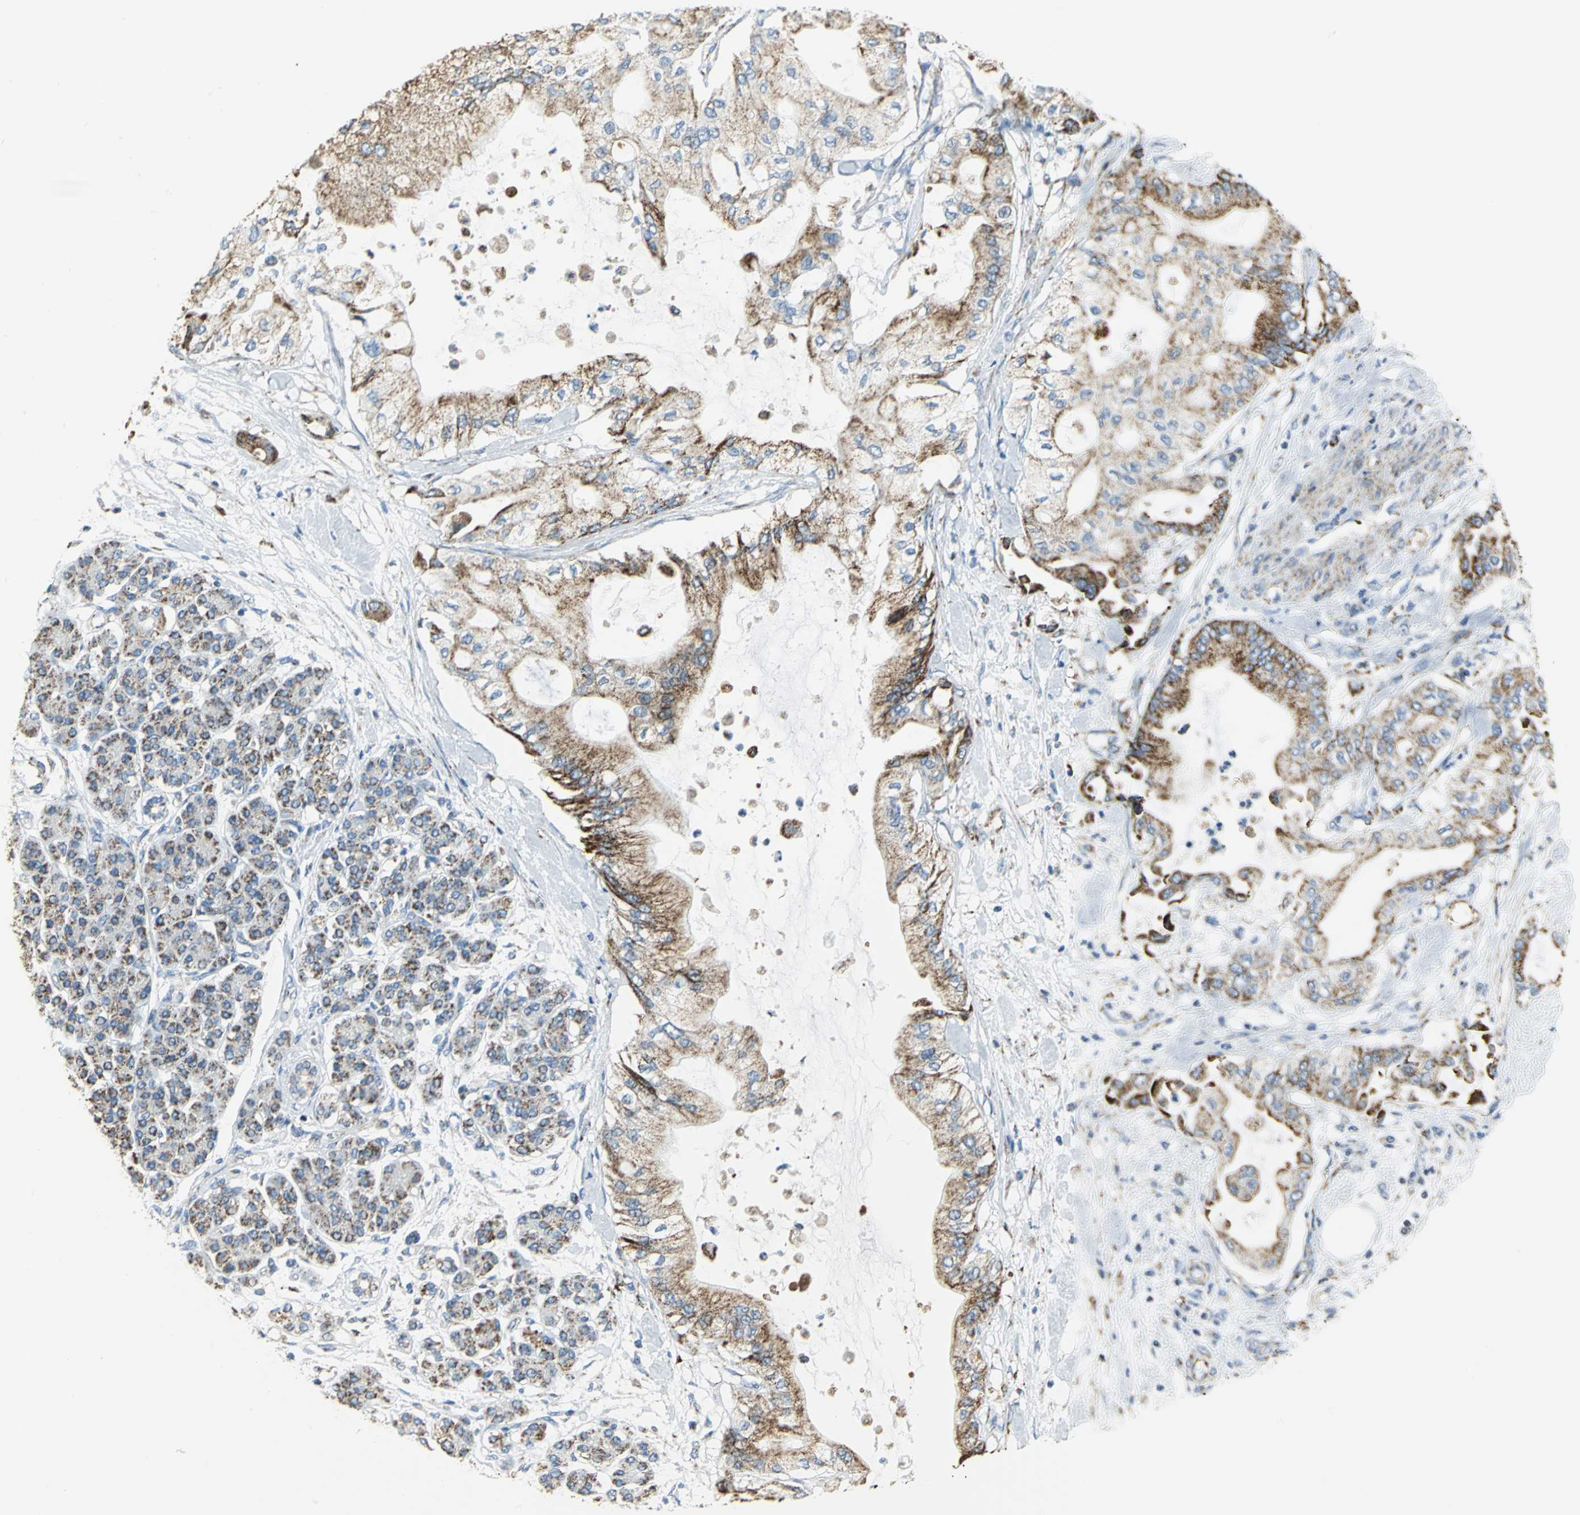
{"staining": {"intensity": "moderate", "quantity": "25%-75%", "location": "cytoplasmic/membranous"}, "tissue": "pancreatic cancer", "cell_type": "Tumor cells", "image_type": "cancer", "snomed": [{"axis": "morphology", "description": "Adenocarcinoma, NOS"}, {"axis": "morphology", "description": "Adenocarcinoma, metastatic, NOS"}, {"axis": "topography", "description": "Lymph node"}, {"axis": "topography", "description": "Pancreas"}, {"axis": "topography", "description": "Duodenum"}], "caption": "Immunohistochemistry photomicrograph of human pancreatic cancer stained for a protein (brown), which shows medium levels of moderate cytoplasmic/membranous expression in about 25%-75% of tumor cells.", "gene": "NTRK1", "patient": {"sex": "female", "age": 64}}